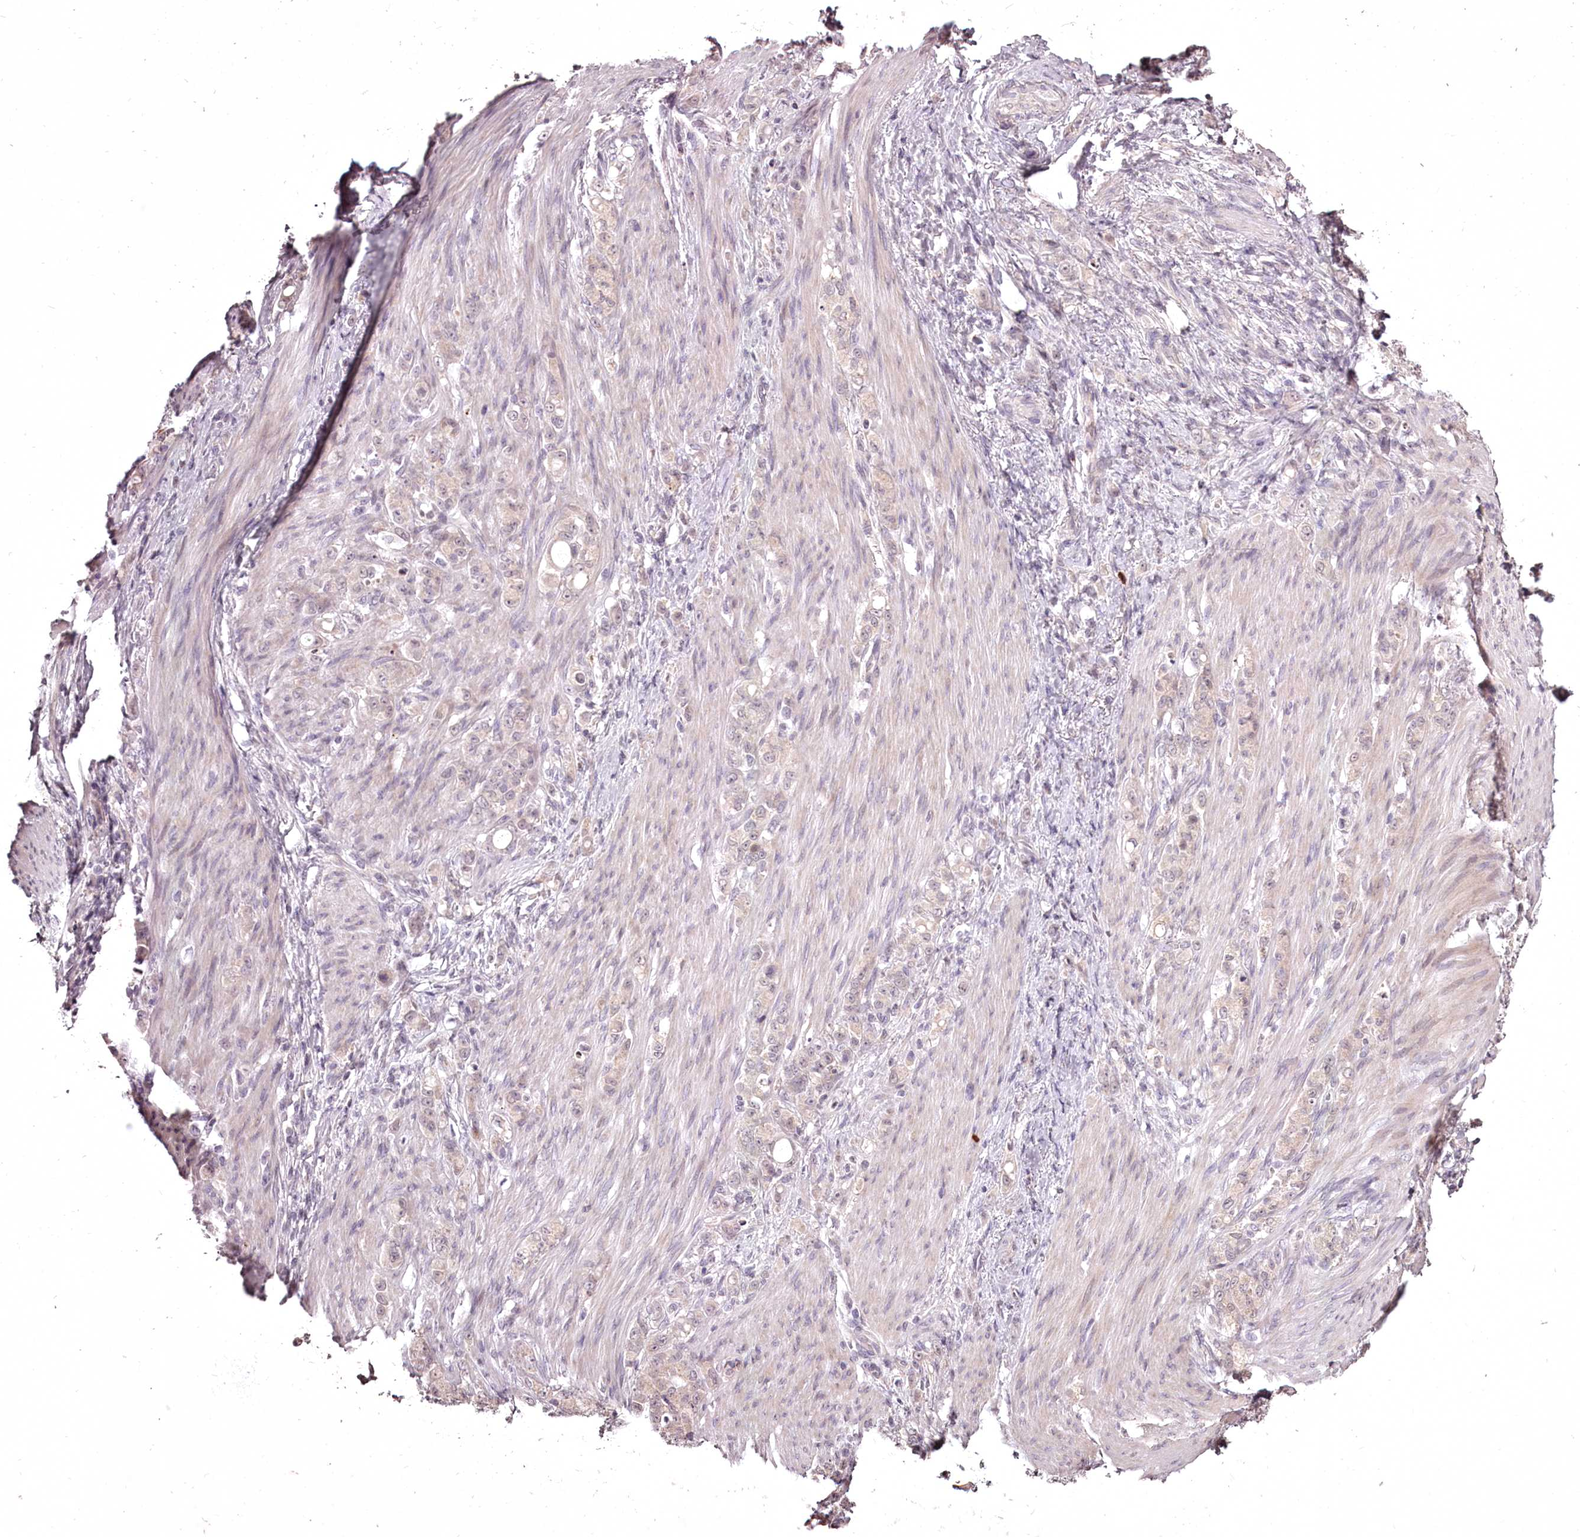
{"staining": {"intensity": "negative", "quantity": "none", "location": "none"}, "tissue": "stomach cancer", "cell_type": "Tumor cells", "image_type": "cancer", "snomed": [{"axis": "morphology", "description": "Adenocarcinoma, NOS"}, {"axis": "topography", "description": "Stomach"}], "caption": "DAB immunohistochemical staining of adenocarcinoma (stomach) exhibits no significant staining in tumor cells. Nuclei are stained in blue.", "gene": "ADRA1D", "patient": {"sex": "female", "age": 79}}